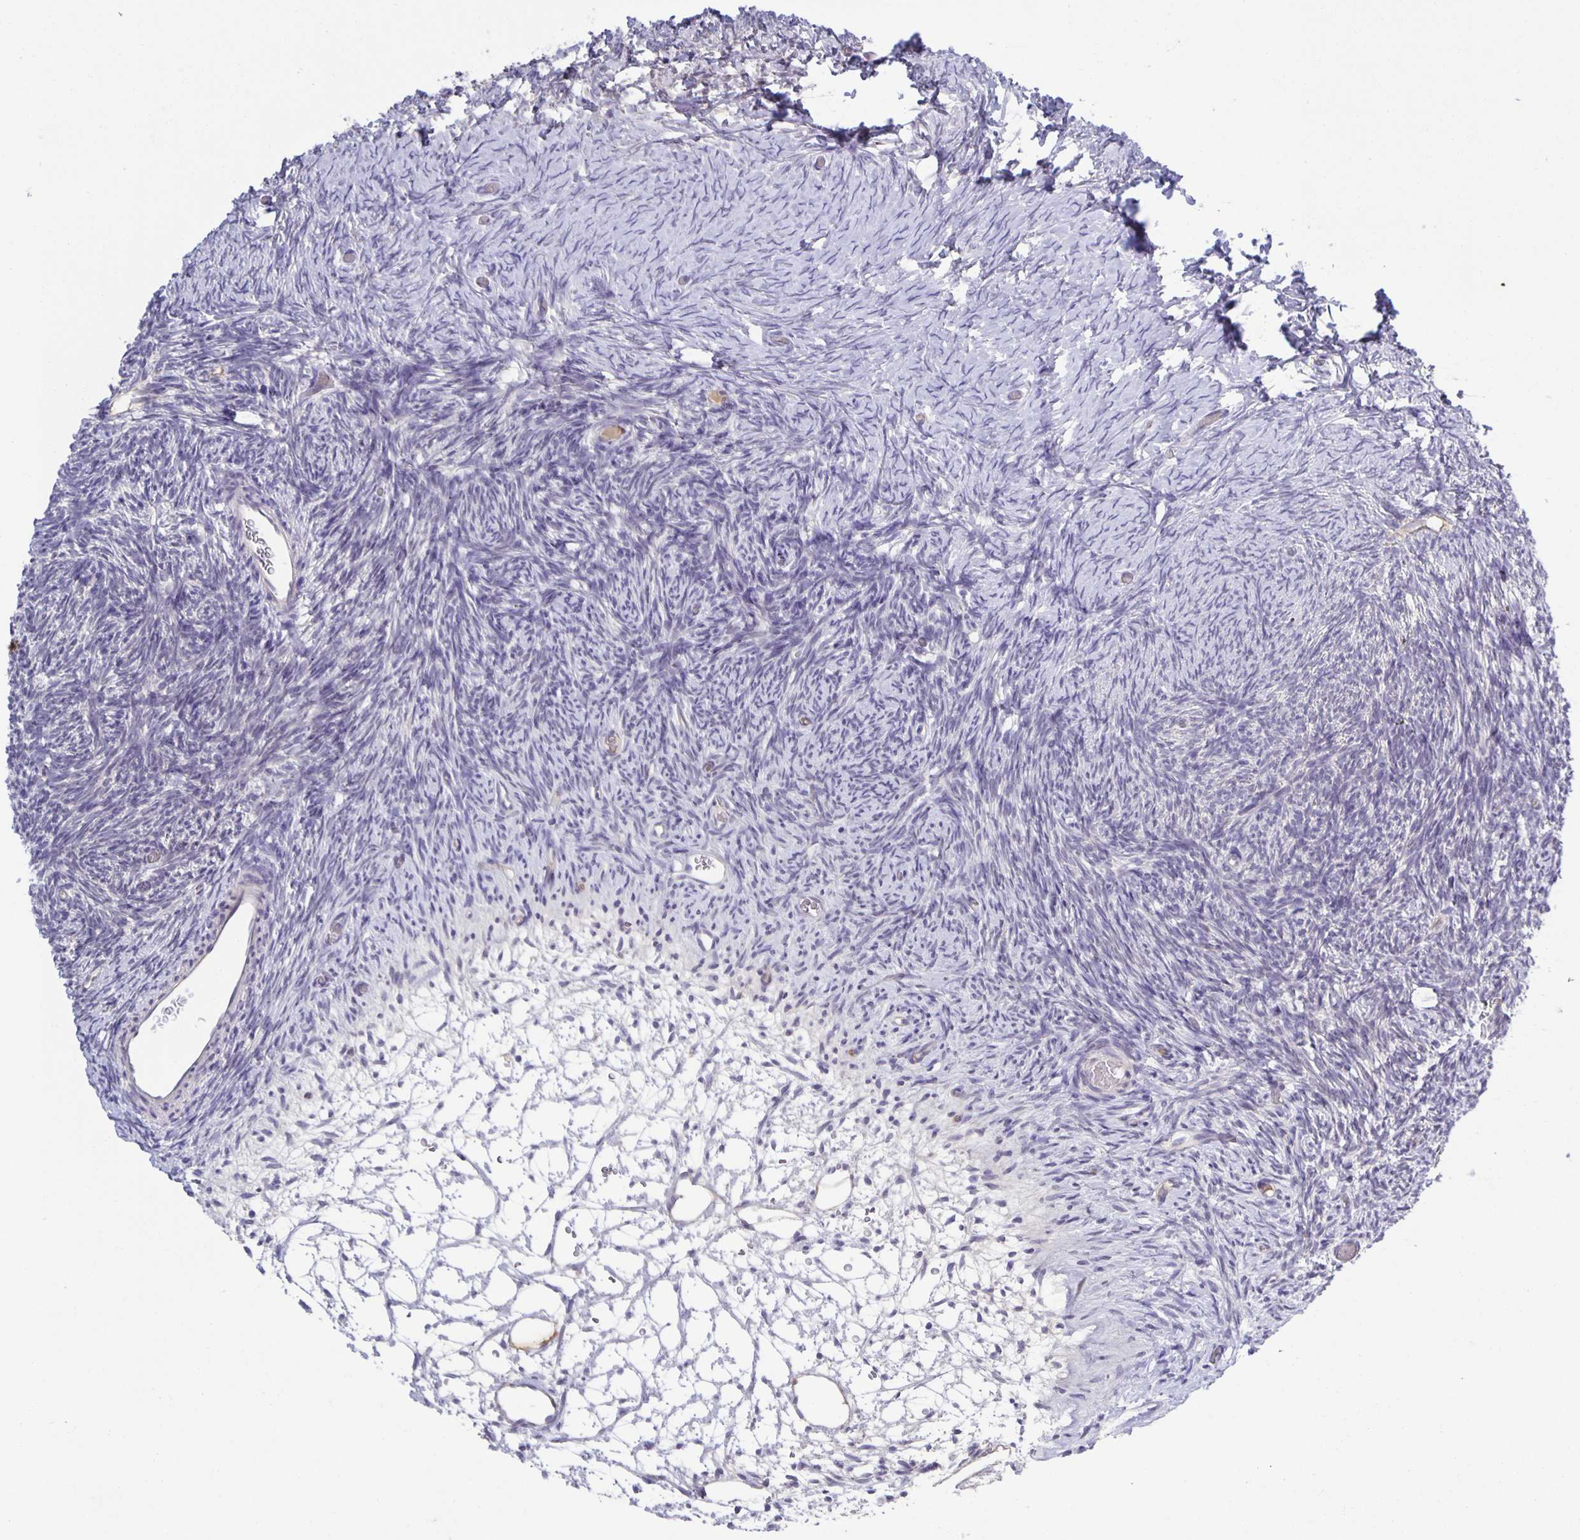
{"staining": {"intensity": "negative", "quantity": "none", "location": "none"}, "tissue": "ovary", "cell_type": "Ovarian stroma cells", "image_type": "normal", "snomed": [{"axis": "morphology", "description": "Normal tissue, NOS"}, {"axis": "topography", "description": "Ovary"}], "caption": "Photomicrograph shows no significant protein staining in ovarian stroma cells of benign ovary. The staining was performed using DAB (3,3'-diaminobenzidine) to visualize the protein expression in brown, while the nuclei were stained in blue with hematoxylin (Magnification: 20x).", "gene": "PTPN3", "patient": {"sex": "female", "age": 39}}